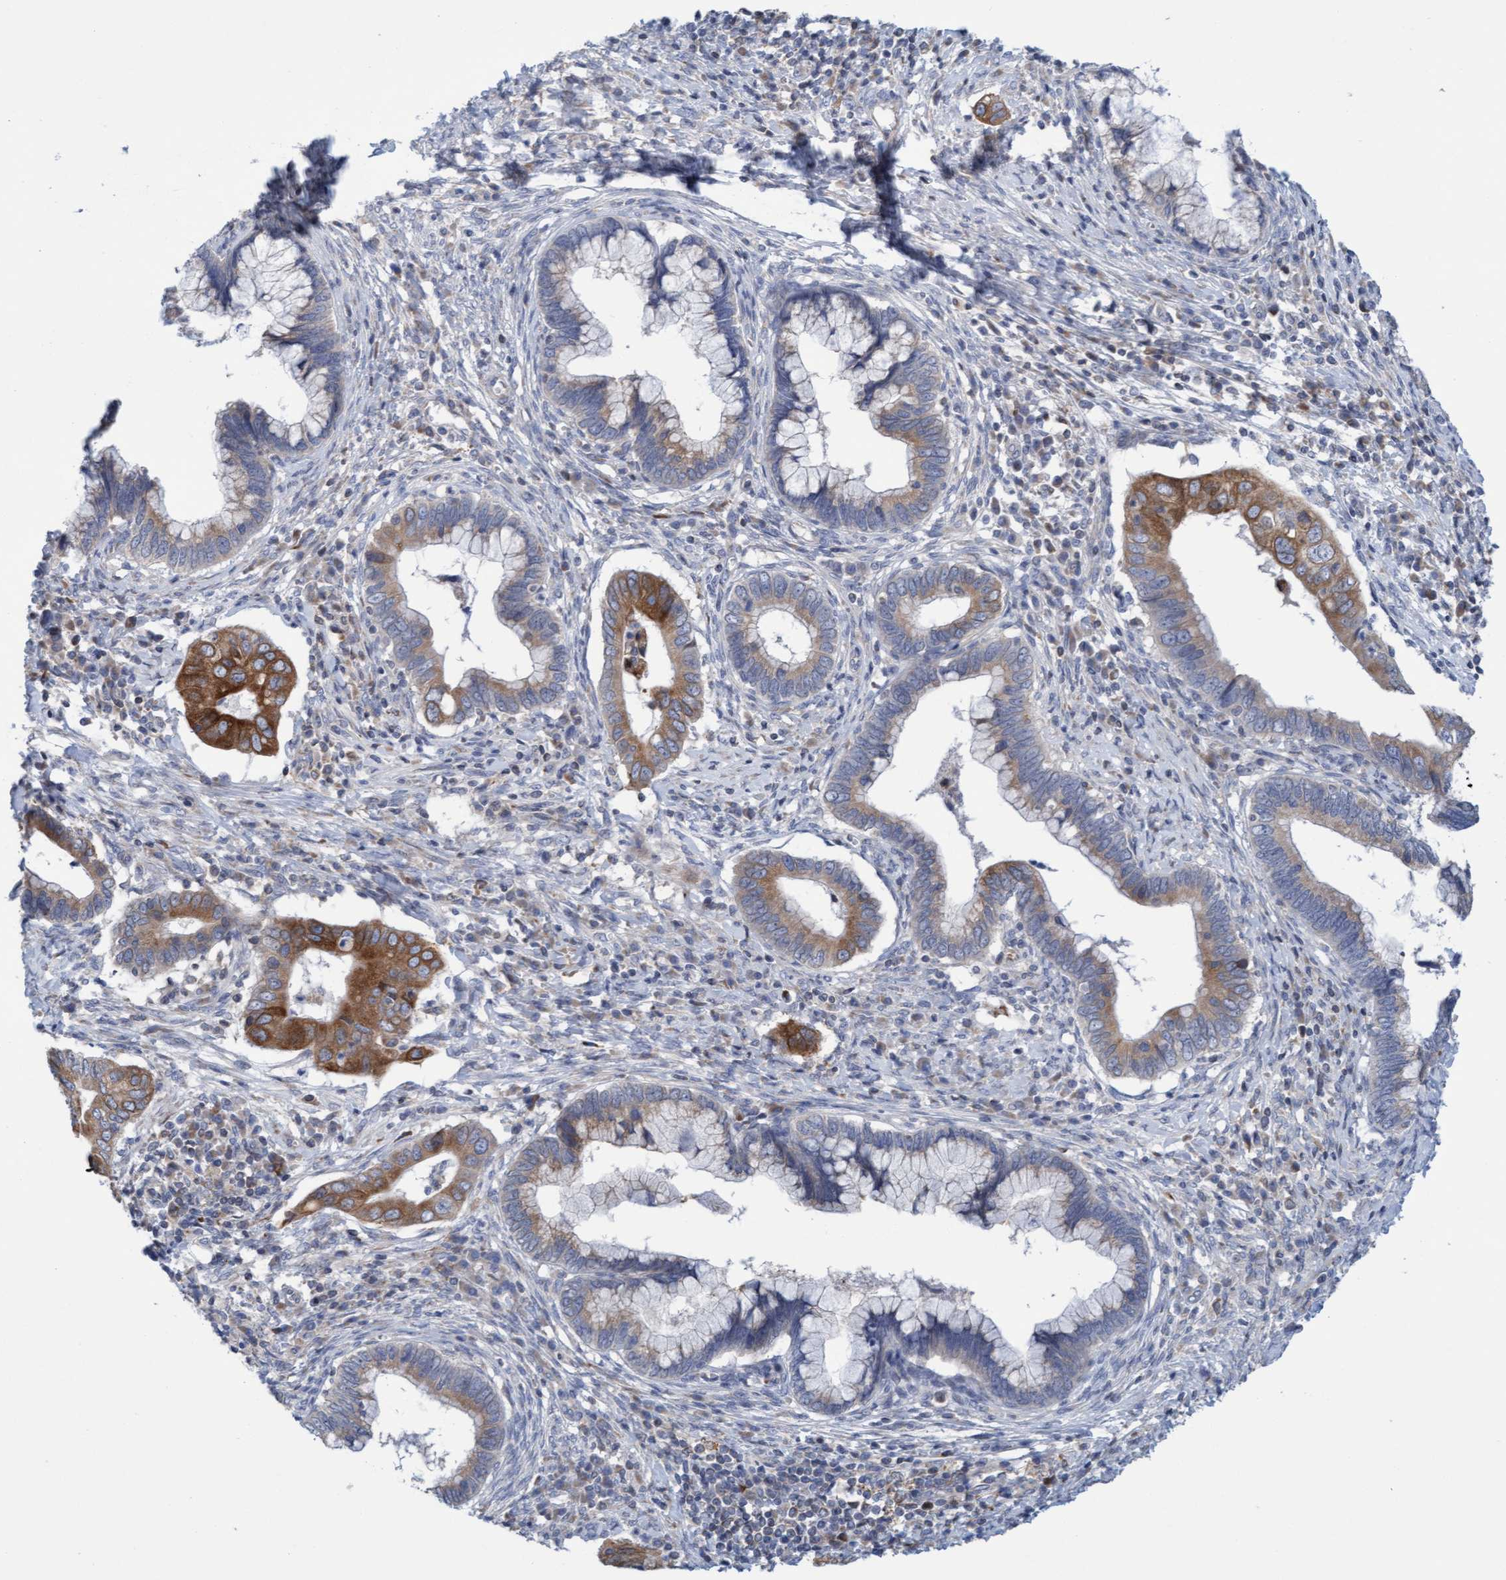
{"staining": {"intensity": "moderate", "quantity": "25%-75%", "location": "cytoplasmic/membranous"}, "tissue": "cervical cancer", "cell_type": "Tumor cells", "image_type": "cancer", "snomed": [{"axis": "morphology", "description": "Adenocarcinoma, NOS"}, {"axis": "topography", "description": "Cervix"}], "caption": "An image of human adenocarcinoma (cervical) stained for a protein displays moderate cytoplasmic/membranous brown staining in tumor cells.", "gene": "SLC28A3", "patient": {"sex": "female", "age": 44}}